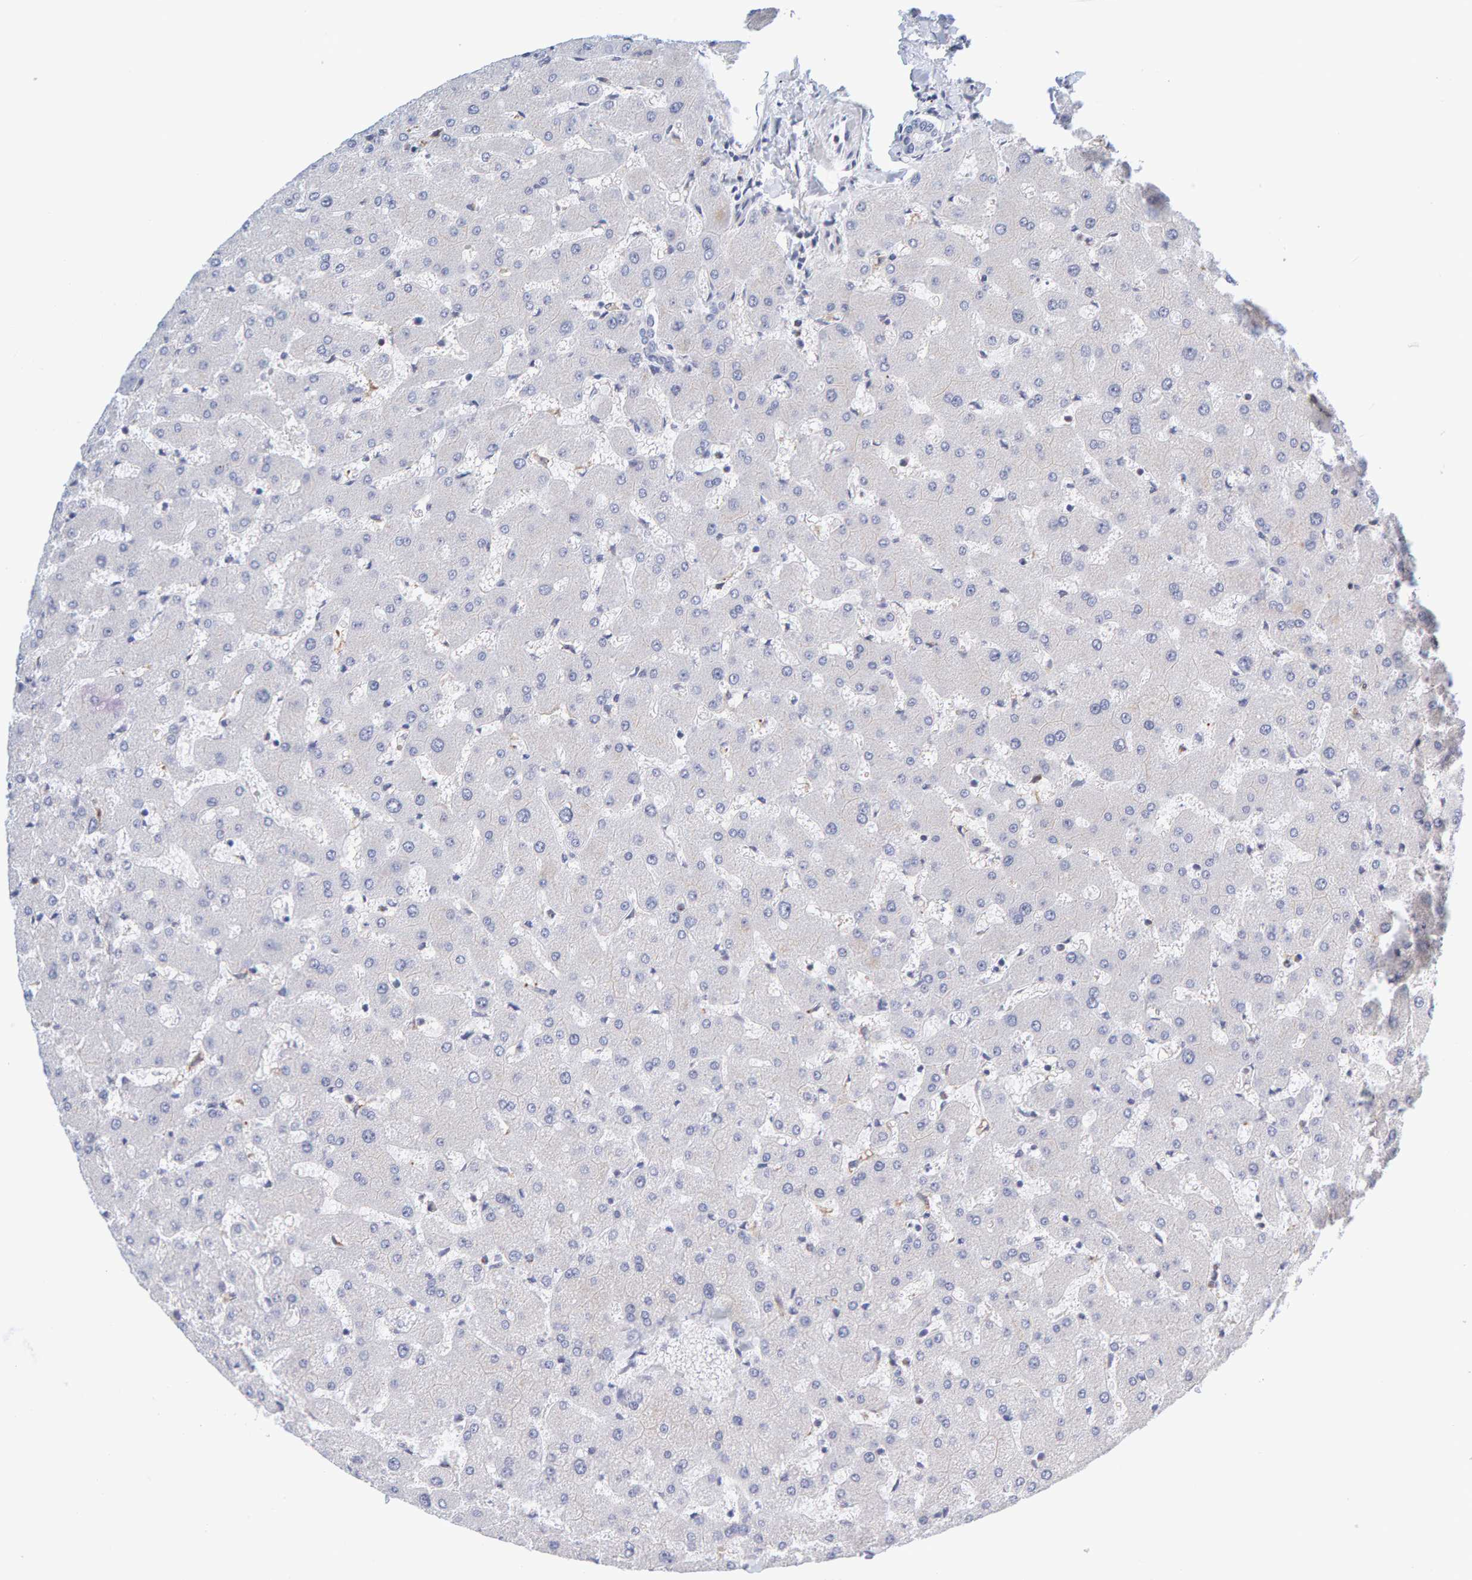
{"staining": {"intensity": "negative", "quantity": "none", "location": "none"}, "tissue": "liver", "cell_type": "Cholangiocytes", "image_type": "normal", "snomed": [{"axis": "morphology", "description": "Normal tissue, NOS"}, {"axis": "topography", "description": "Liver"}], "caption": "The image demonstrates no significant expression in cholangiocytes of liver.", "gene": "MOG", "patient": {"sex": "female", "age": 63}}